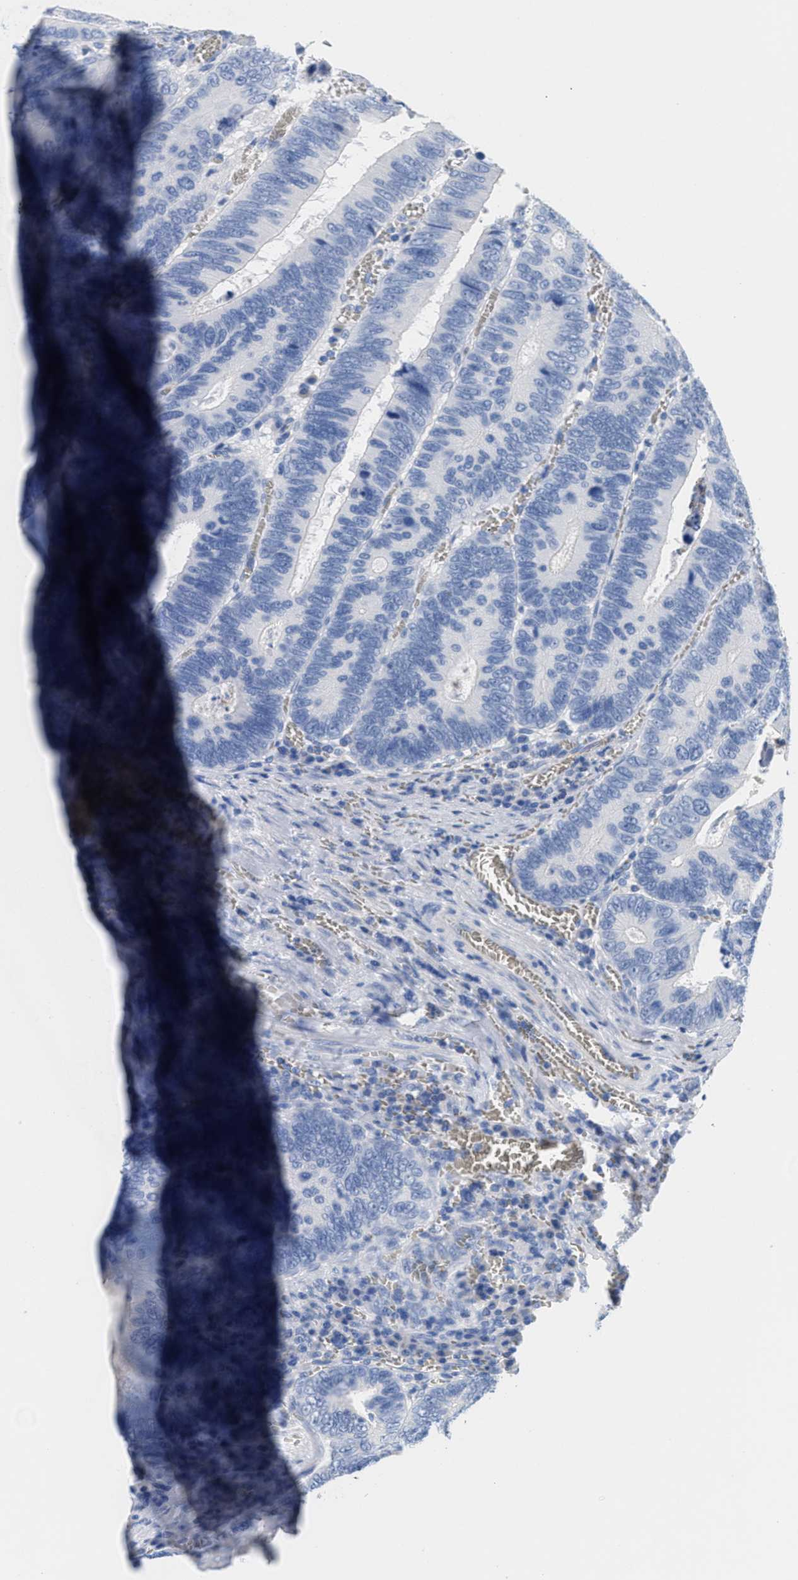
{"staining": {"intensity": "negative", "quantity": "none", "location": "none"}, "tissue": "colorectal cancer", "cell_type": "Tumor cells", "image_type": "cancer", "snomed": [{"axis": "morphology", "description": "Inflammation, NOS"}, {"axis": "morphology", "description": "Adenocarcinoma, NOS"}, {"axis": "topography", "description": "Colon"}], "caption": "Tumor cells show no significant protein positivity in colorectal cancer (adenocarcinoma). (Stains: DAB (3,3'-diaminobenzidine) immunohistochemistry (IHC) with hematoxylin counter stain, Microscopy: brightfield microscopy at high magnification).", "gene": "SLFN13", "patient": {"sex": "male", "age": 72}}